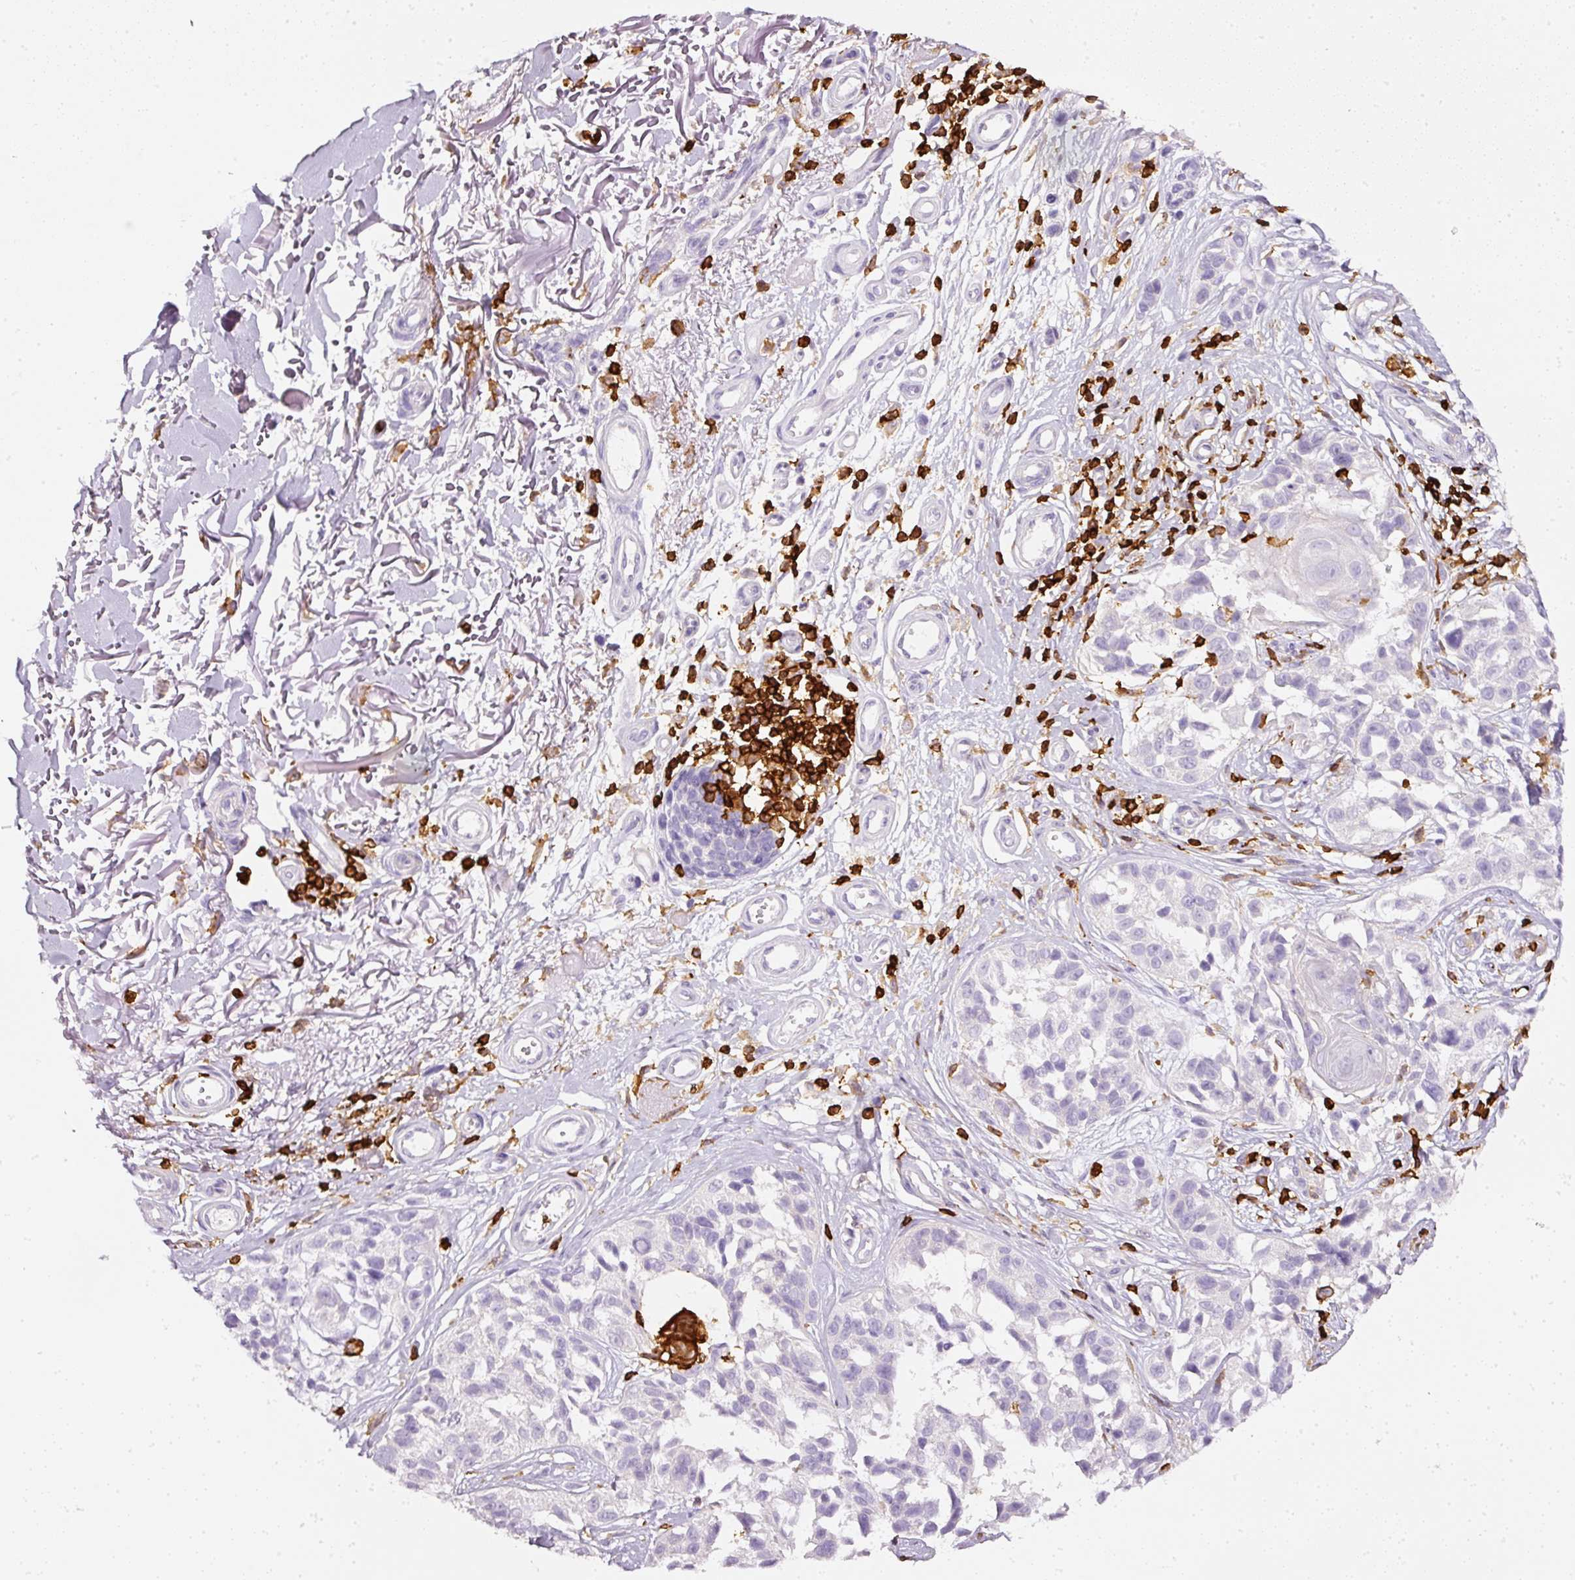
{"staining": {"intensity": "negative", "quantity": "none", "location": "none"}, "tissue": "melanoma", "cell_type": "Tumor cells", "image_type": "cancer", "snomed": [{"axis": "morphology", "description": "Malignant melanoma, NOS"}, {"axis": "topography", "description": "Skin"}], "caption": "There is no significant staining in tumor cells of melanoma.", "gene": "EVL", "patient": {"sex": "male", "age": 73}}